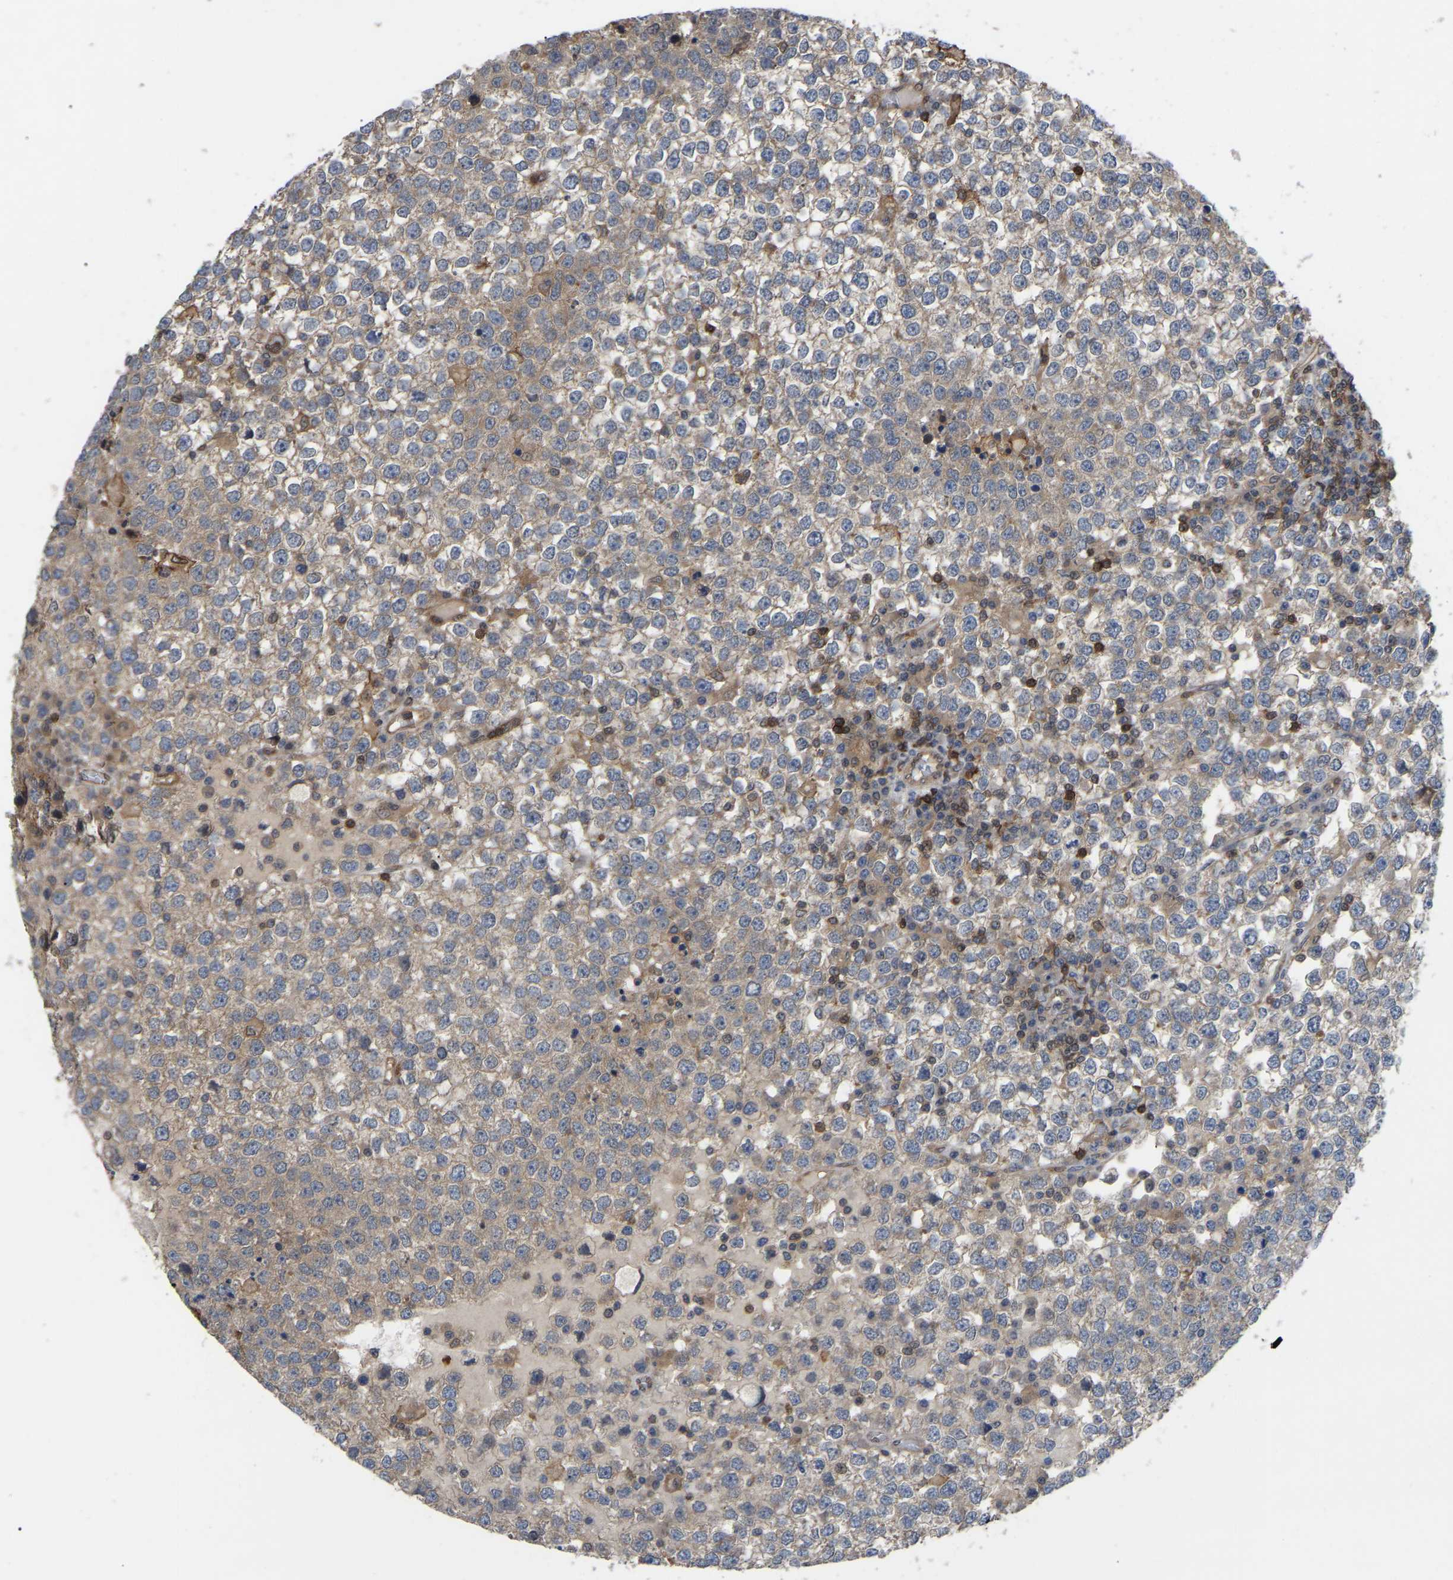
{"staining": {"intensity": "weak", "quantity": "25%-75%", "location": "cytoplasmic/membranous"}, "tissue": "testis cancer", "cell_type": "Tumor cells", "image_type": "cancer", "snomed": [{"axis": "morphology", "description": "Seminoma, NOS"}, {"axis": "topography", "description": "Testis"}], "caption": "A low amount of weak cytoplasmic/membranous positivity is appreciated in approximately 25%-75% of tumor cells in testis cancer tissue.", "gene": "CIT", "patient": {"sex": "male", "age": 65}}